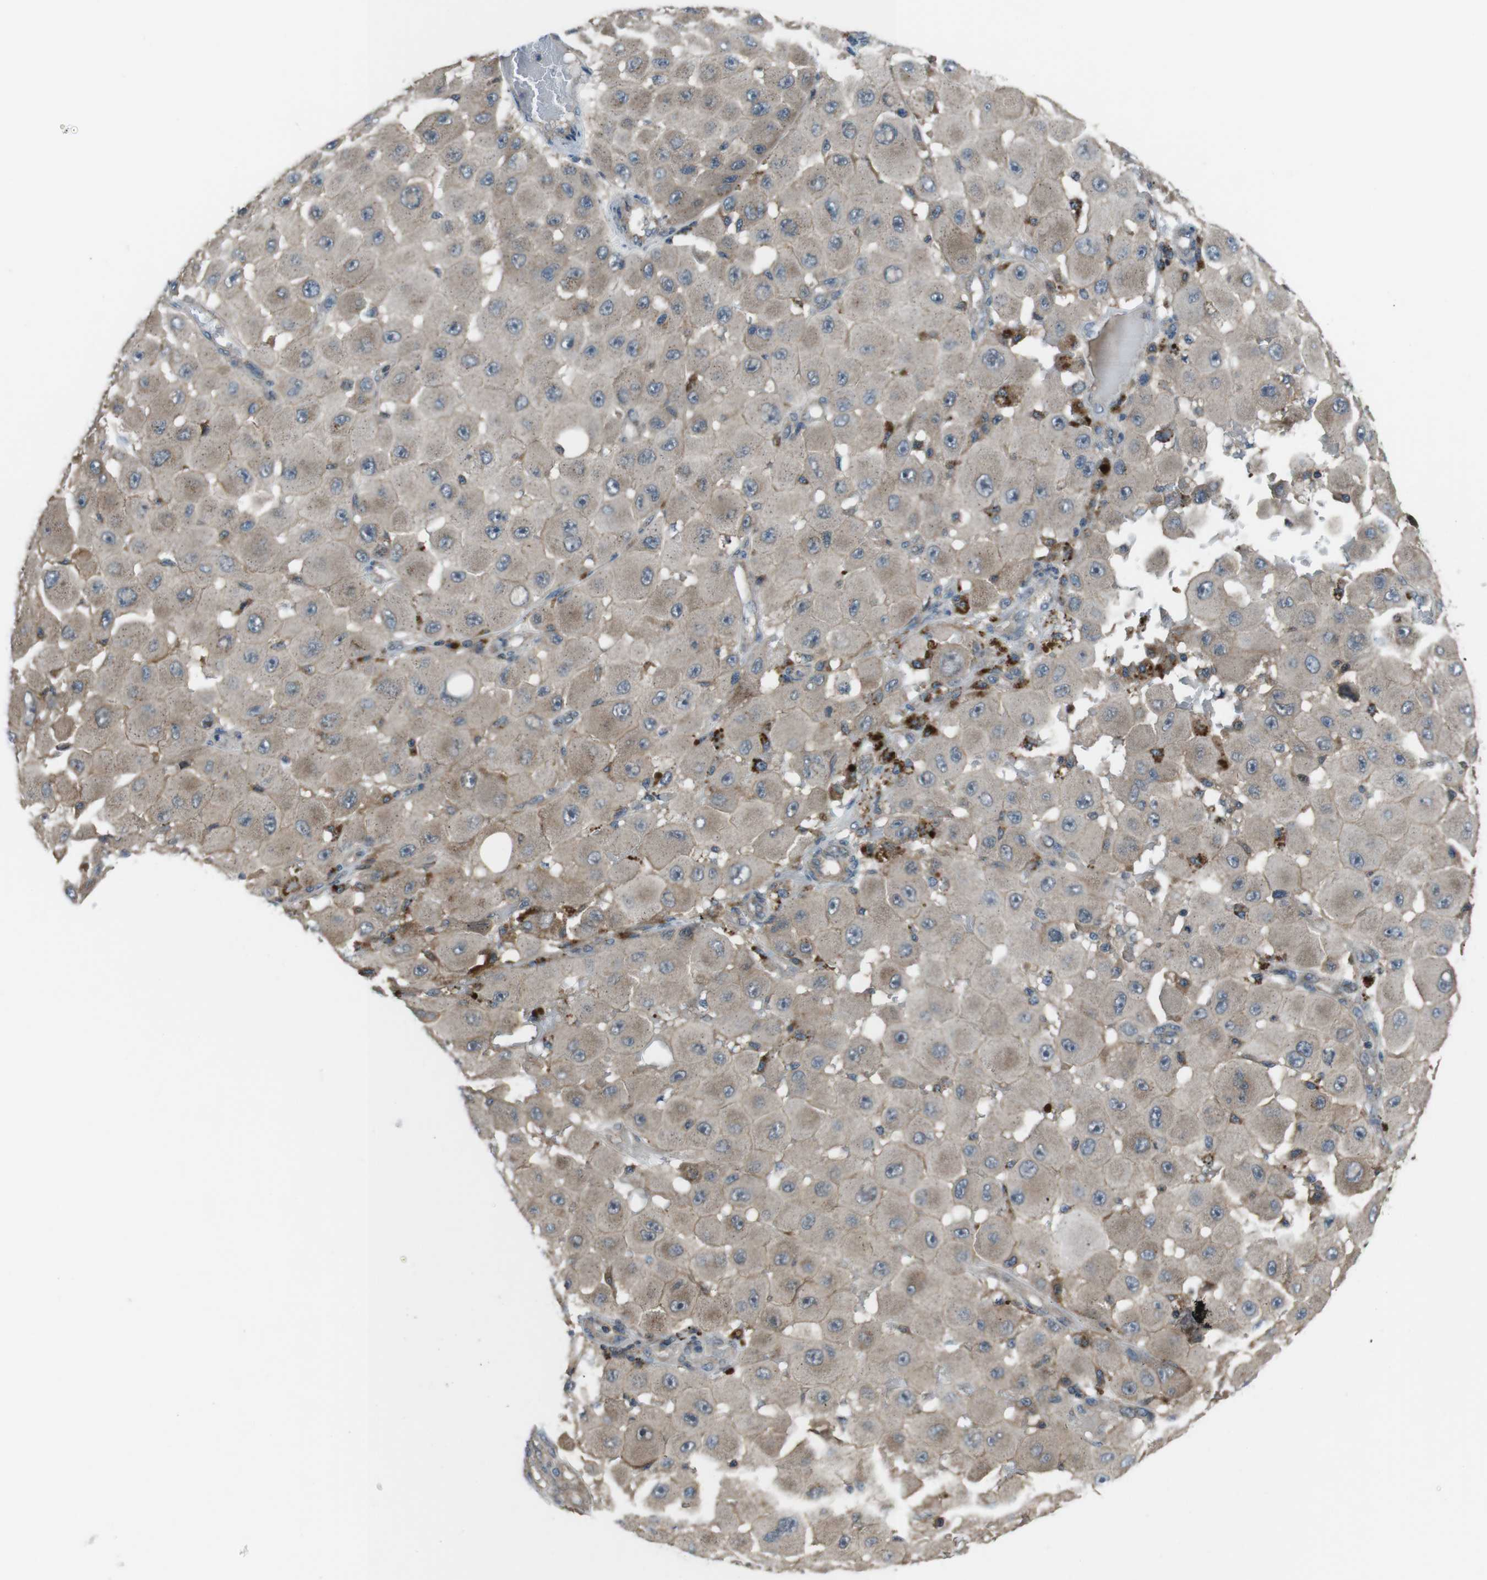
{"staining": {"intensity": "moderate", "quantity": "25%-75%", "location": "cytoplasmic/membranous"}, "tissue": "melanoma", "cell_type": "Tumor cells", "image_type": "cancer", "snomed": [{"axis": "morphology", "description": "Malignant melanoma, NOS"}, {"axis": "topography", "description": "Skin"}], "caption": "An immunohistochemistry (IHC) image of neoplastic tissue is shown. Protein staining in brown highlights moderate cytoplasmic/membranous positivity in melanoma within tumor cells.", "gene": "SLC22A23", "patient": {"sex": "female", "age": 81}}